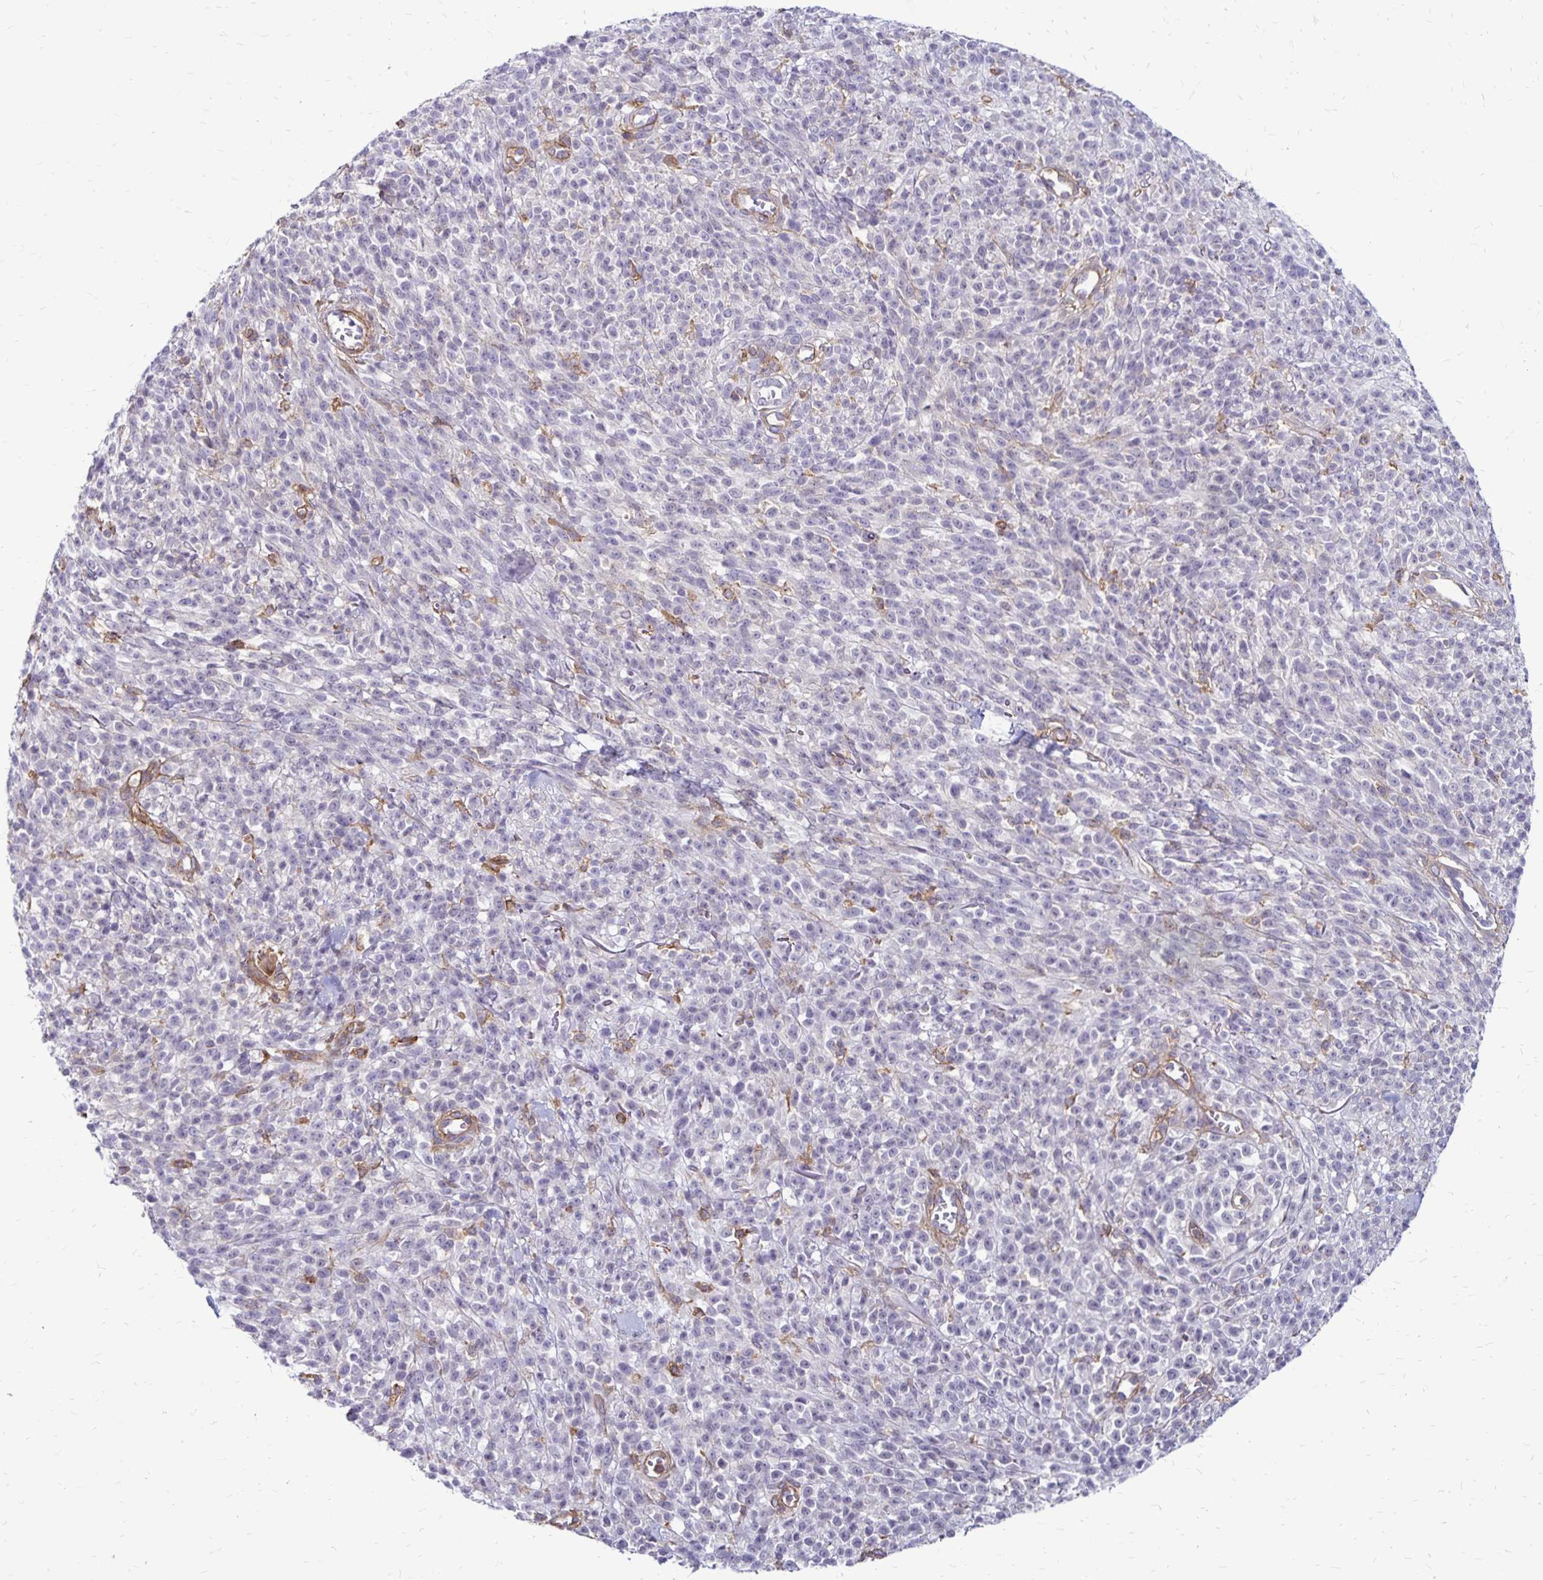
{"staining": {"intensity": "negative", "quantity": "none", "location": "none"}, "tissue": "melanoma", "cell_type": "Tumor cells", "image_type": "cancer", "snomed": [{"axis": "morphology", "description": "Malignant melanoma, NOS"}, {"axis": "topography", "description": "Skin"}, {"axis": "topography", "description": "Skin of trunk"}], "caption": "A high-resolution photomicrograph shows immunohistochemistry staining of melanoma, which demonstrates no significant expression in tumor cells.", "gene": "TNS3", "patient": {"sex": "male", "age": 74}}